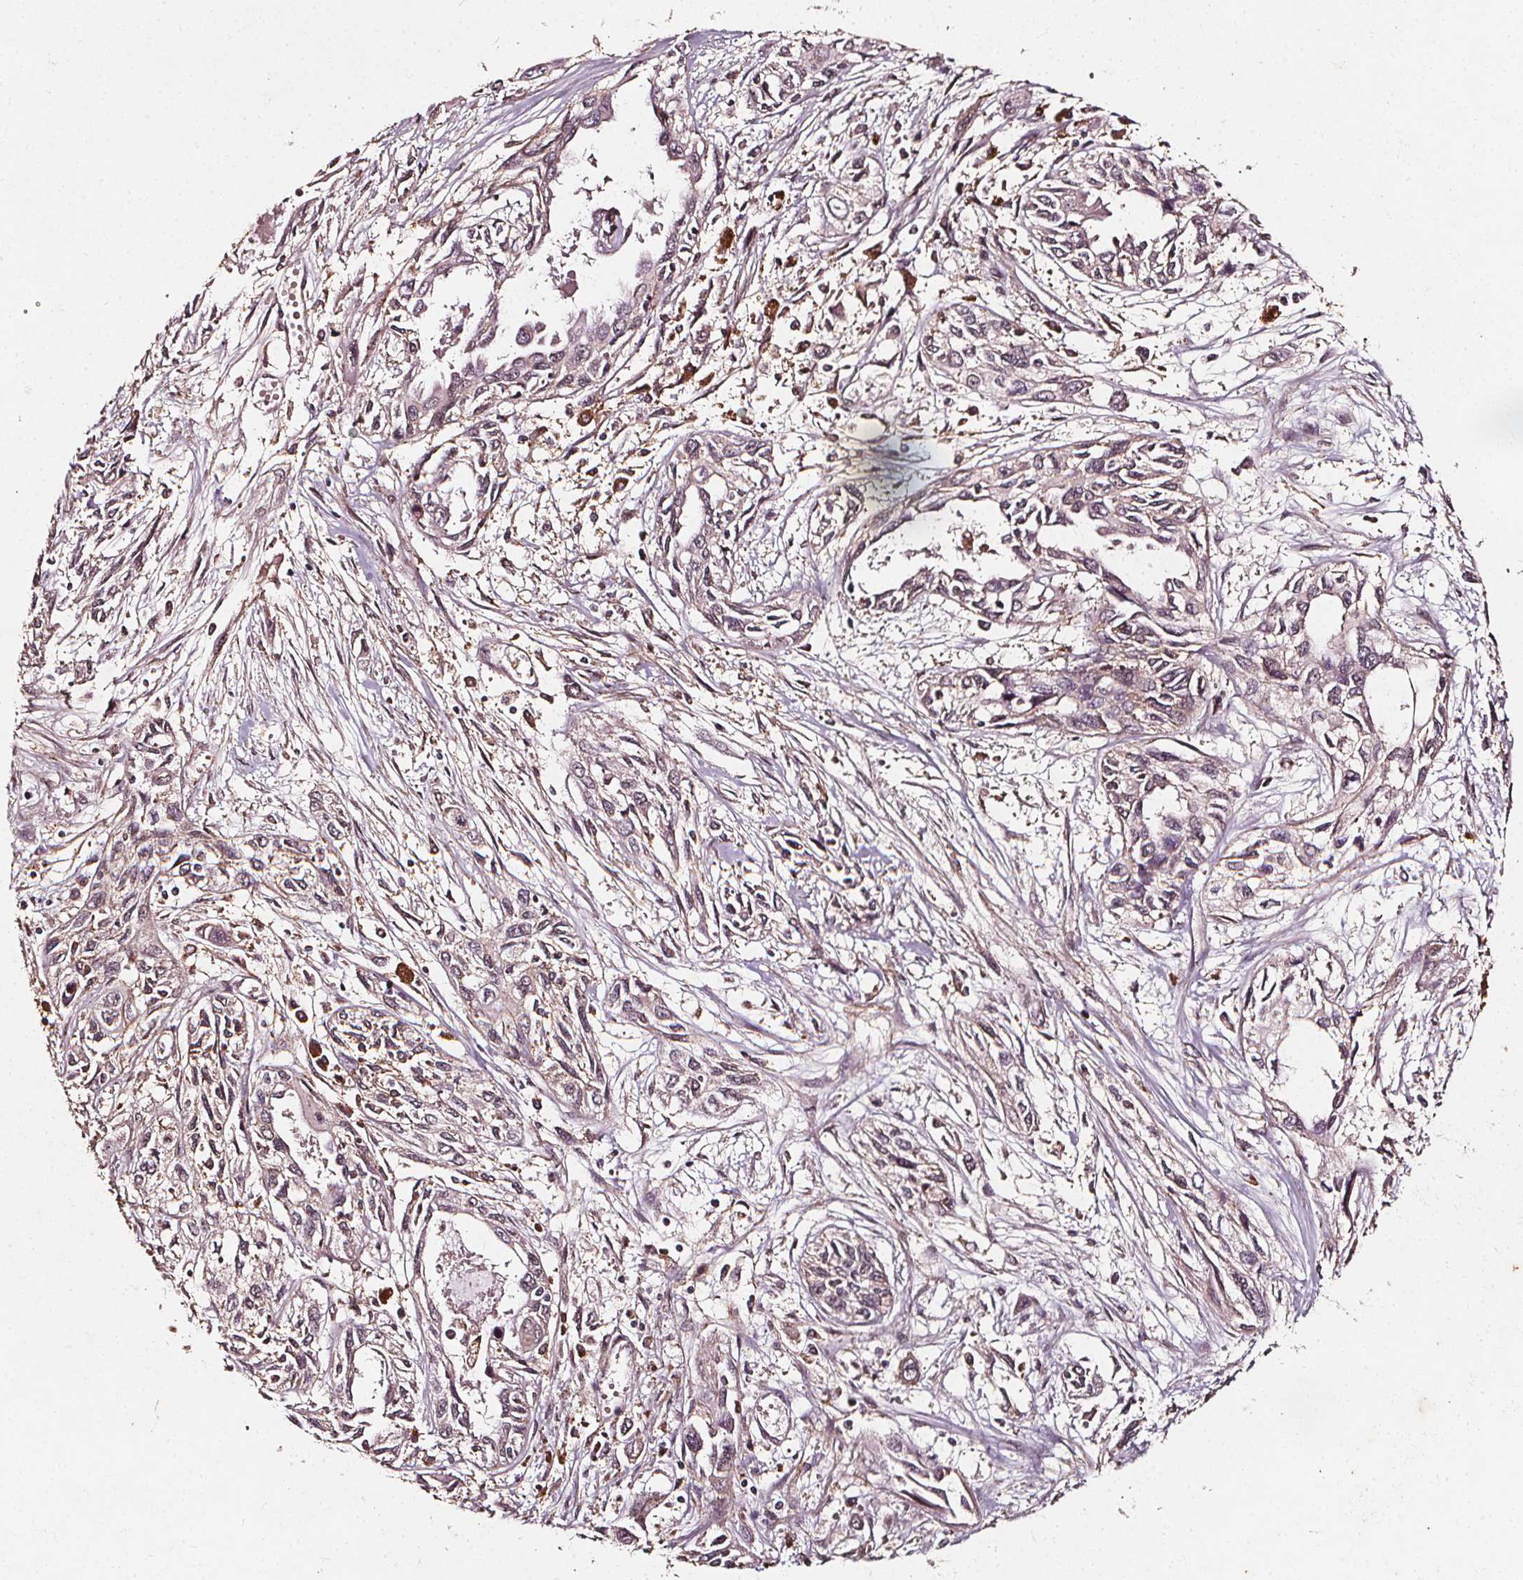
{"staining": {"intensity": "weak", "quantity": "25%-75%", "location": "cytoplasmic/membranous"}, "tissue": "pancreatic cancer", "cell_type": "Tumor cells", "image_type": "cancer", "snomed": [{"axis": "morphology", "description": "Adenocarcinoma, NOS"}, {"axis": "topography", "description": "Pancreas"}], "caption": "A histopathology image of pancreatic cancer stained for a protein shows weak cytoplasmic/membranous brown staining in tumor cells. Using DAB (3,3'-diaminobenzidine) (brown) and hematoxylin (blue) stains, captured at high magnification using brightfield microscopy.", "gene": "ABCA1", "patient": {"sex": "female", "age": 55}}